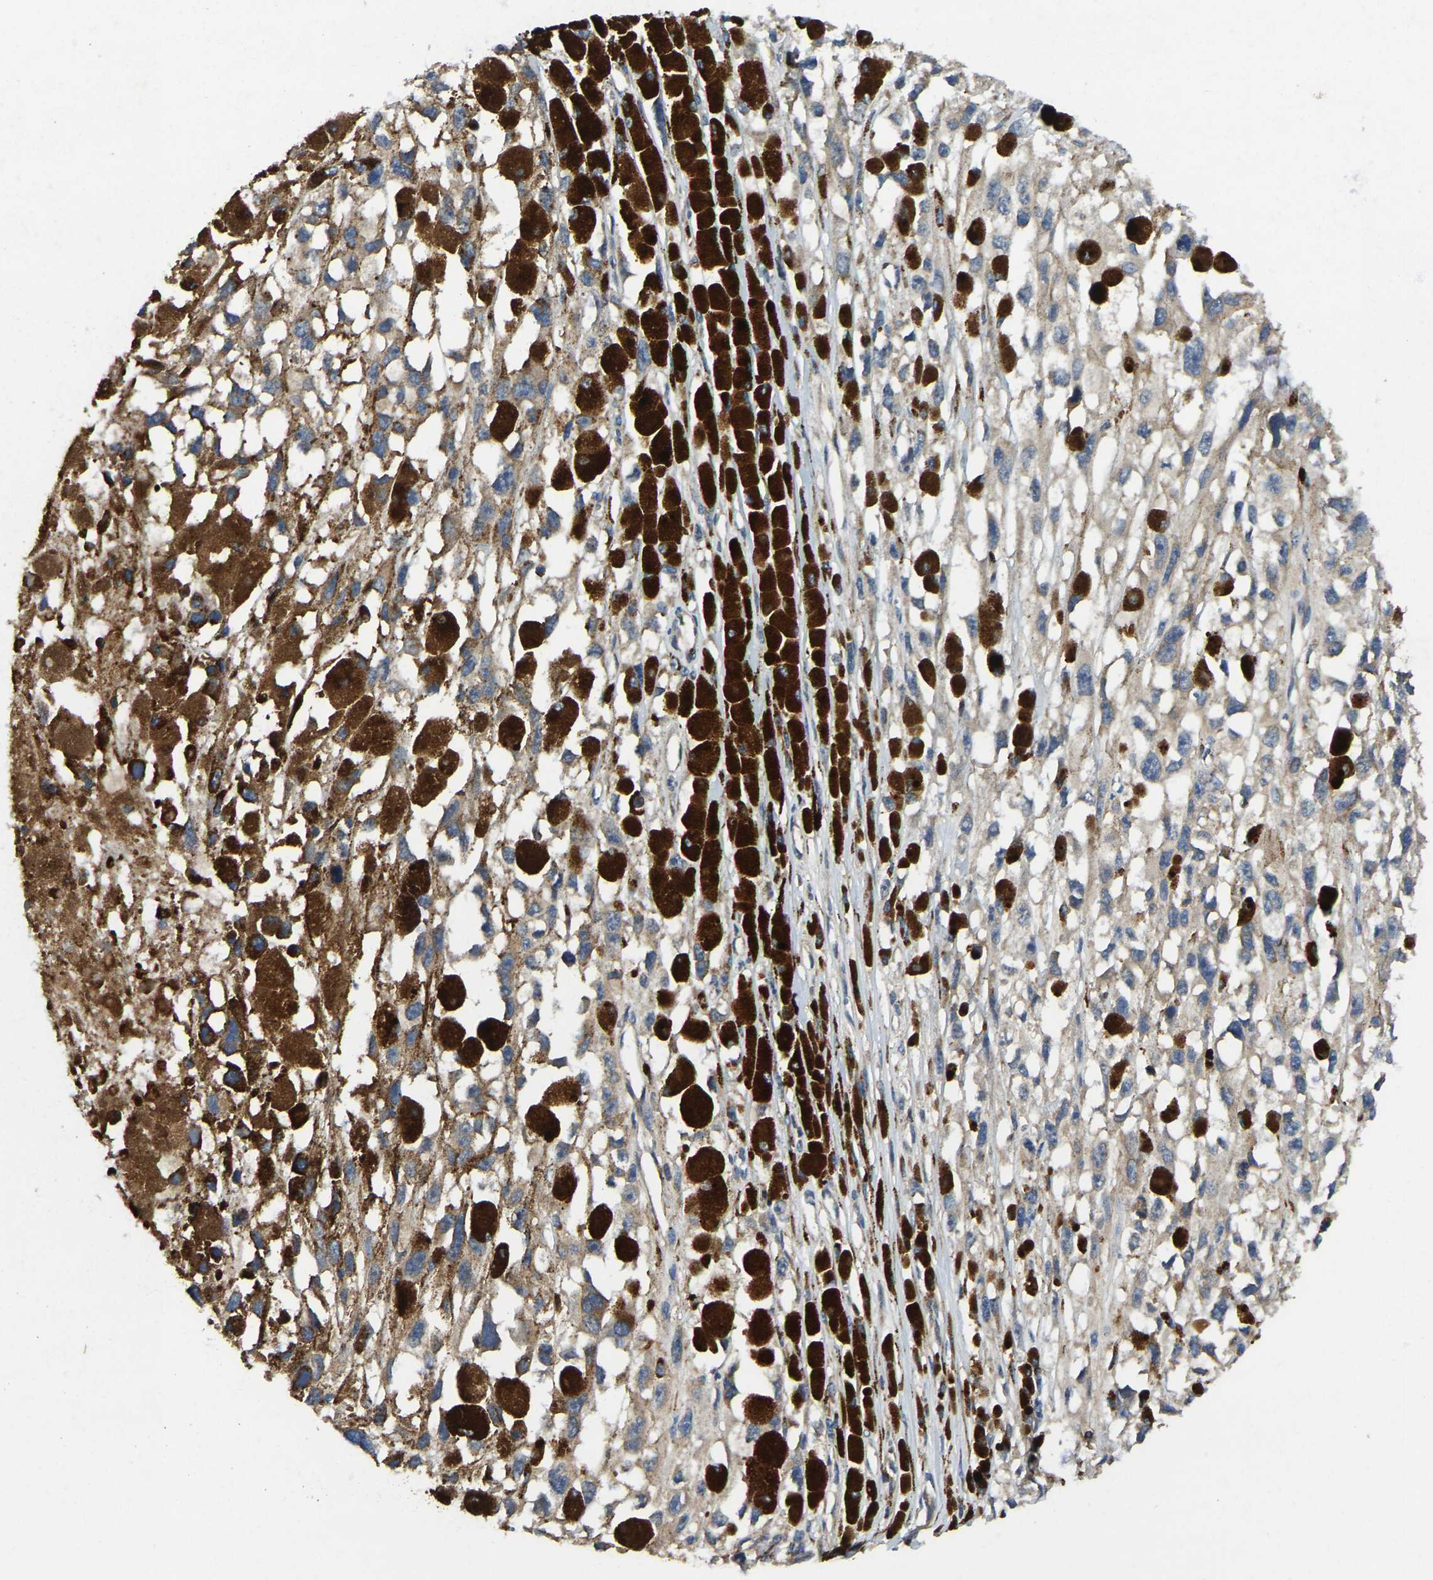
{"staining": {"intensity": "weak", "quantity": "25%-75%", "location": "cytoplasmic/membranous"}, "tissue": "melanoma", "cell_type": "Tumor cells", "image_type": "cancer", "snomed": [{"axis": "morphology", "description": "Malignant melanoma, Metastatic site"}, {"axis": "topography", "description": "Lymph node"}], "caption": "A brown stain labels weak cytoplasmic/membranous expression of a protein in malignant melanoma (metastatic site) tumor cells.", "gene": "SMPD2", "patient": {"sex": "male", "age": 59}}